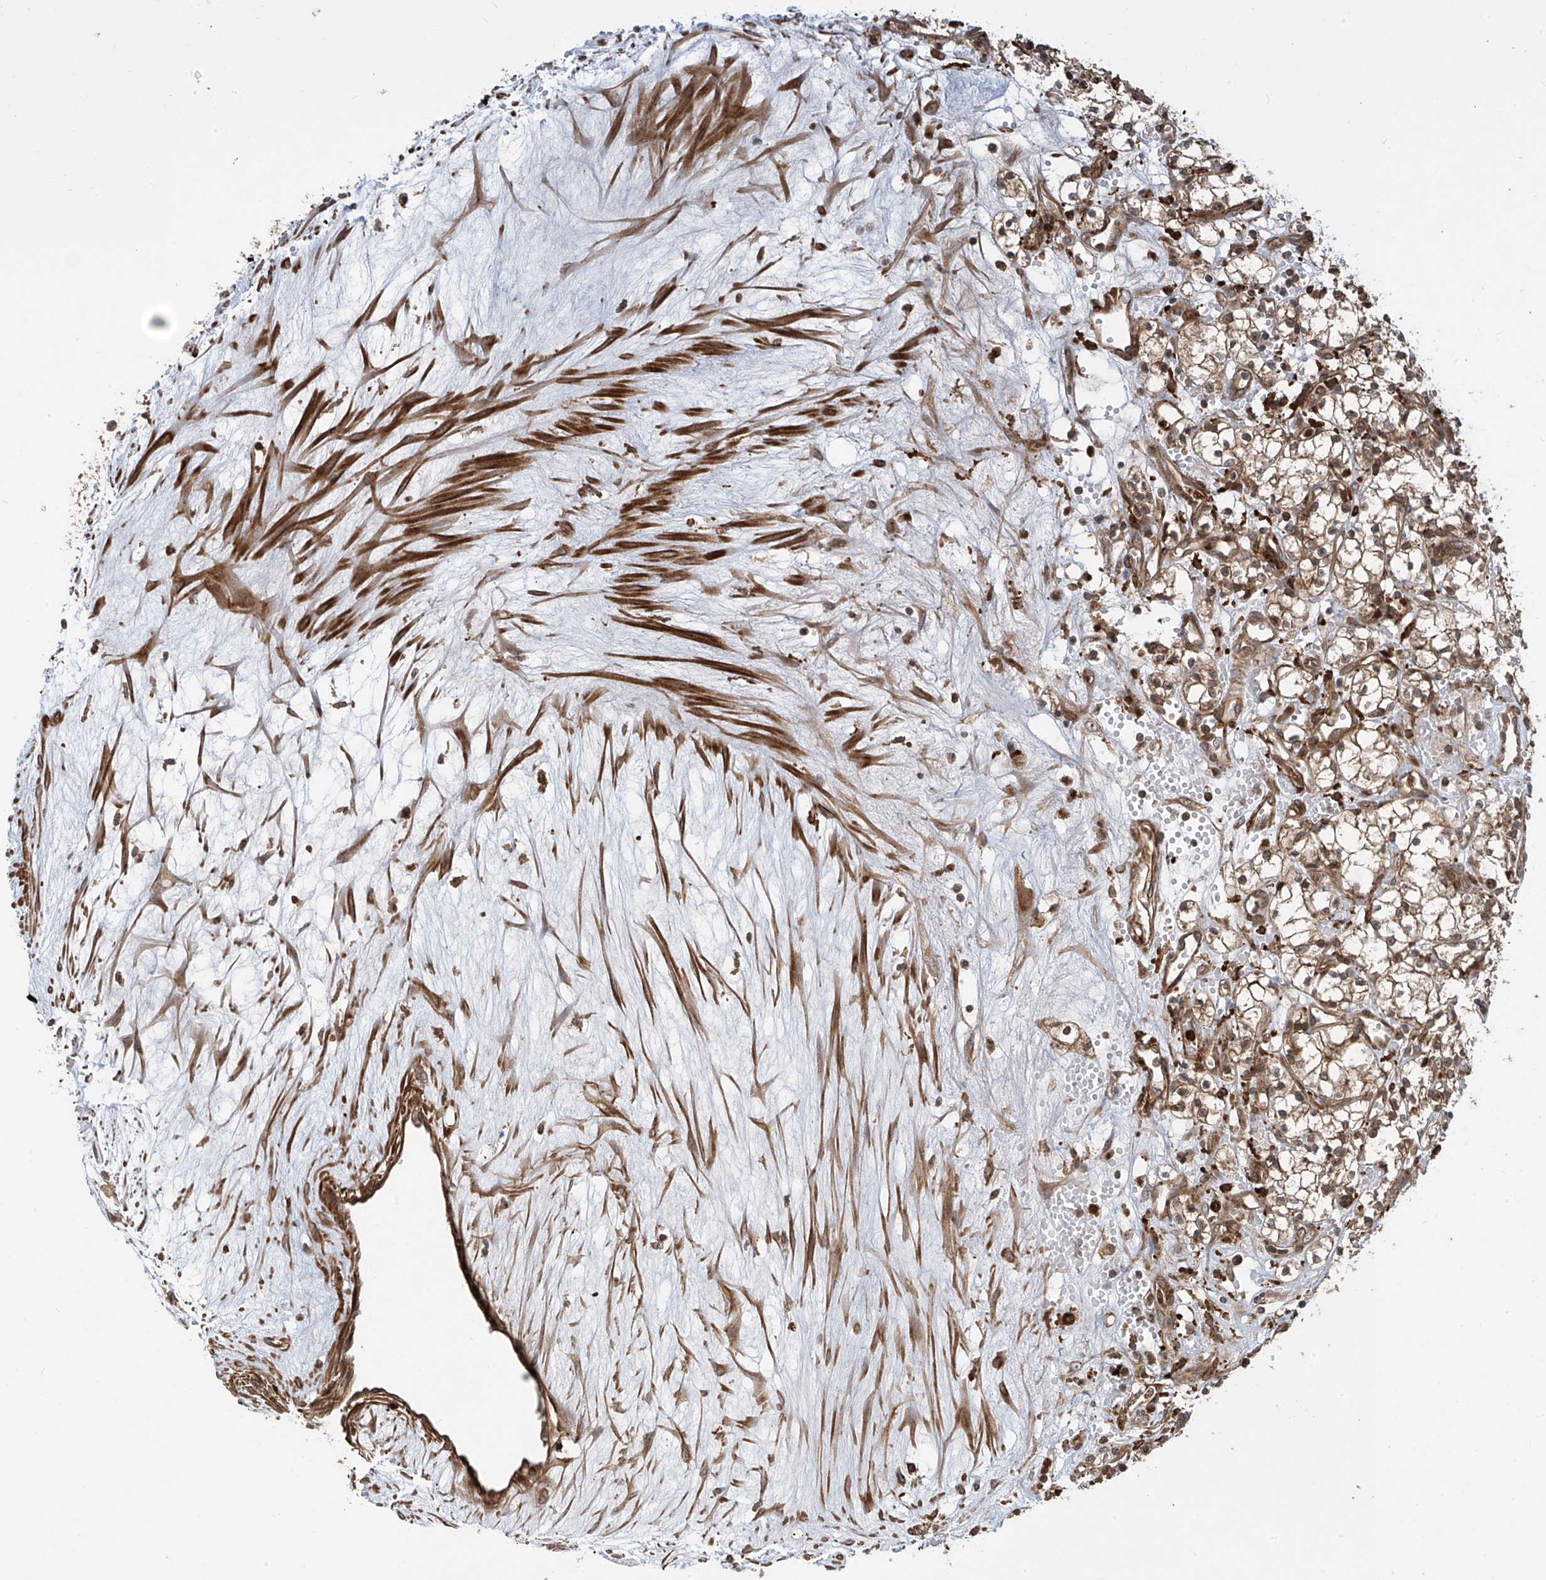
{"staining": {"intensity": "weak", "quantity": "25%-75%", "location": "cytoplasmic/membranous"}, "tissue": "renal cancer", "cell_type": "Tumor cells", "image_type": "cancer", "snomed": [{"axis": "morphology", "description": "Adenocarcinoma, NOS"}, {"axis": "topography", "description": "Kidney"}], "caption": "An image showing weak cytoplasmic/membranous expression in approximately 25%-75% of tumor cells in adenocarcinoma (renal), as visualized by brown immunohistochemical staining.", "gene": "ATAD2B", "patient": {"sex": "male", "age": 59}}